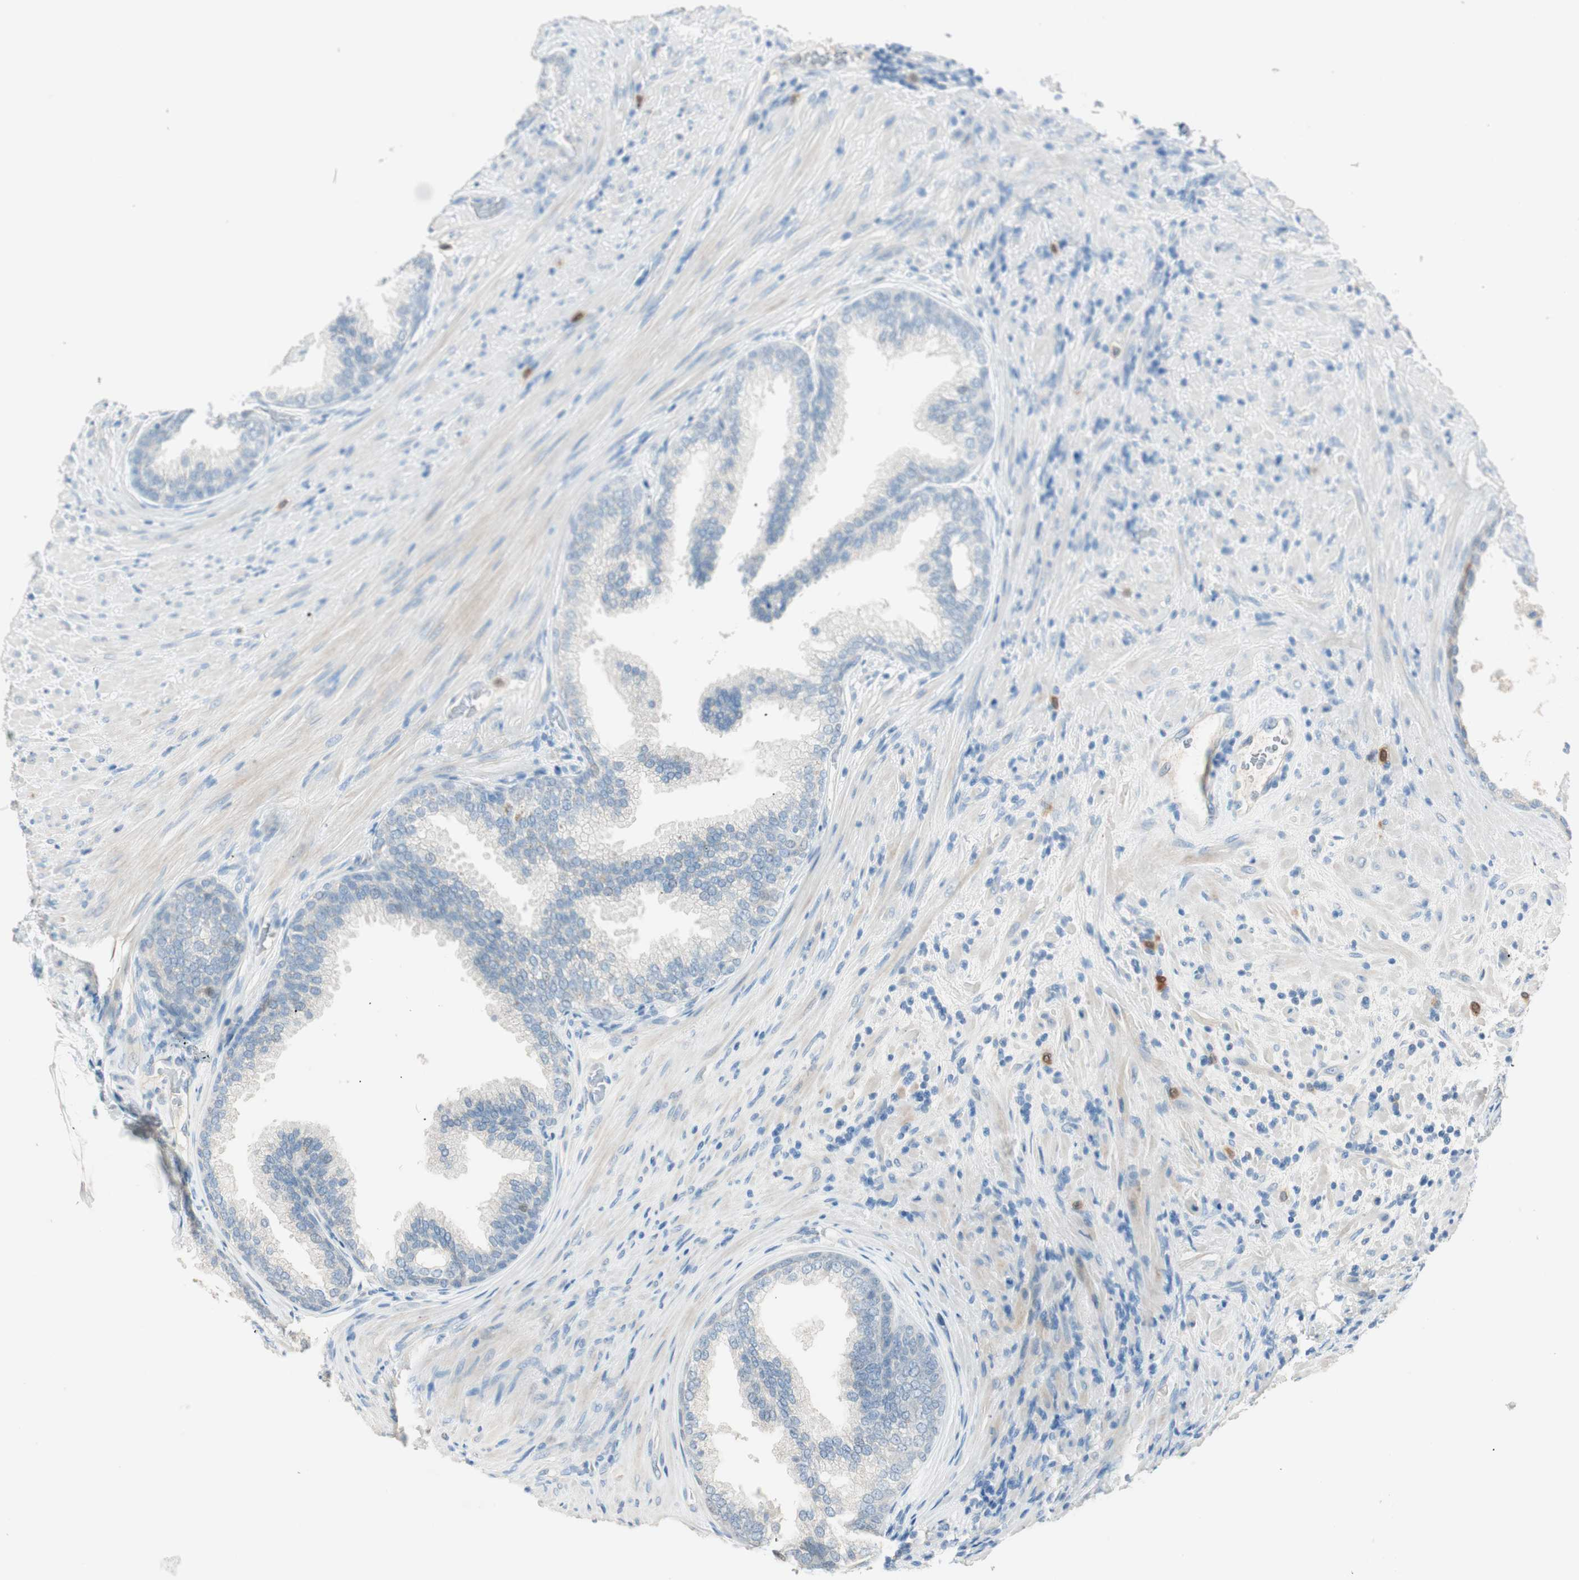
{"staining": {"intensity": "negative", "quantity": "none", "location": "none"}, "tissue": "prostate", "cell_type": "Glandular cells", "image_type": "normal", "snomed": [{"axis": "morphology", "description": "Normal tissue, NOS"}, {"axis": "topography", "description": "Prostate"}], "caption": "The image shows no significant staining in glandular cells of prostate. (Brightfield microscopy of DAB (3,3'-diaminobenzidine) immunohistochemistry (IHC) at high magnification).", "gene": "HPGD", "patient": {"sex": "male", "age": 76}}